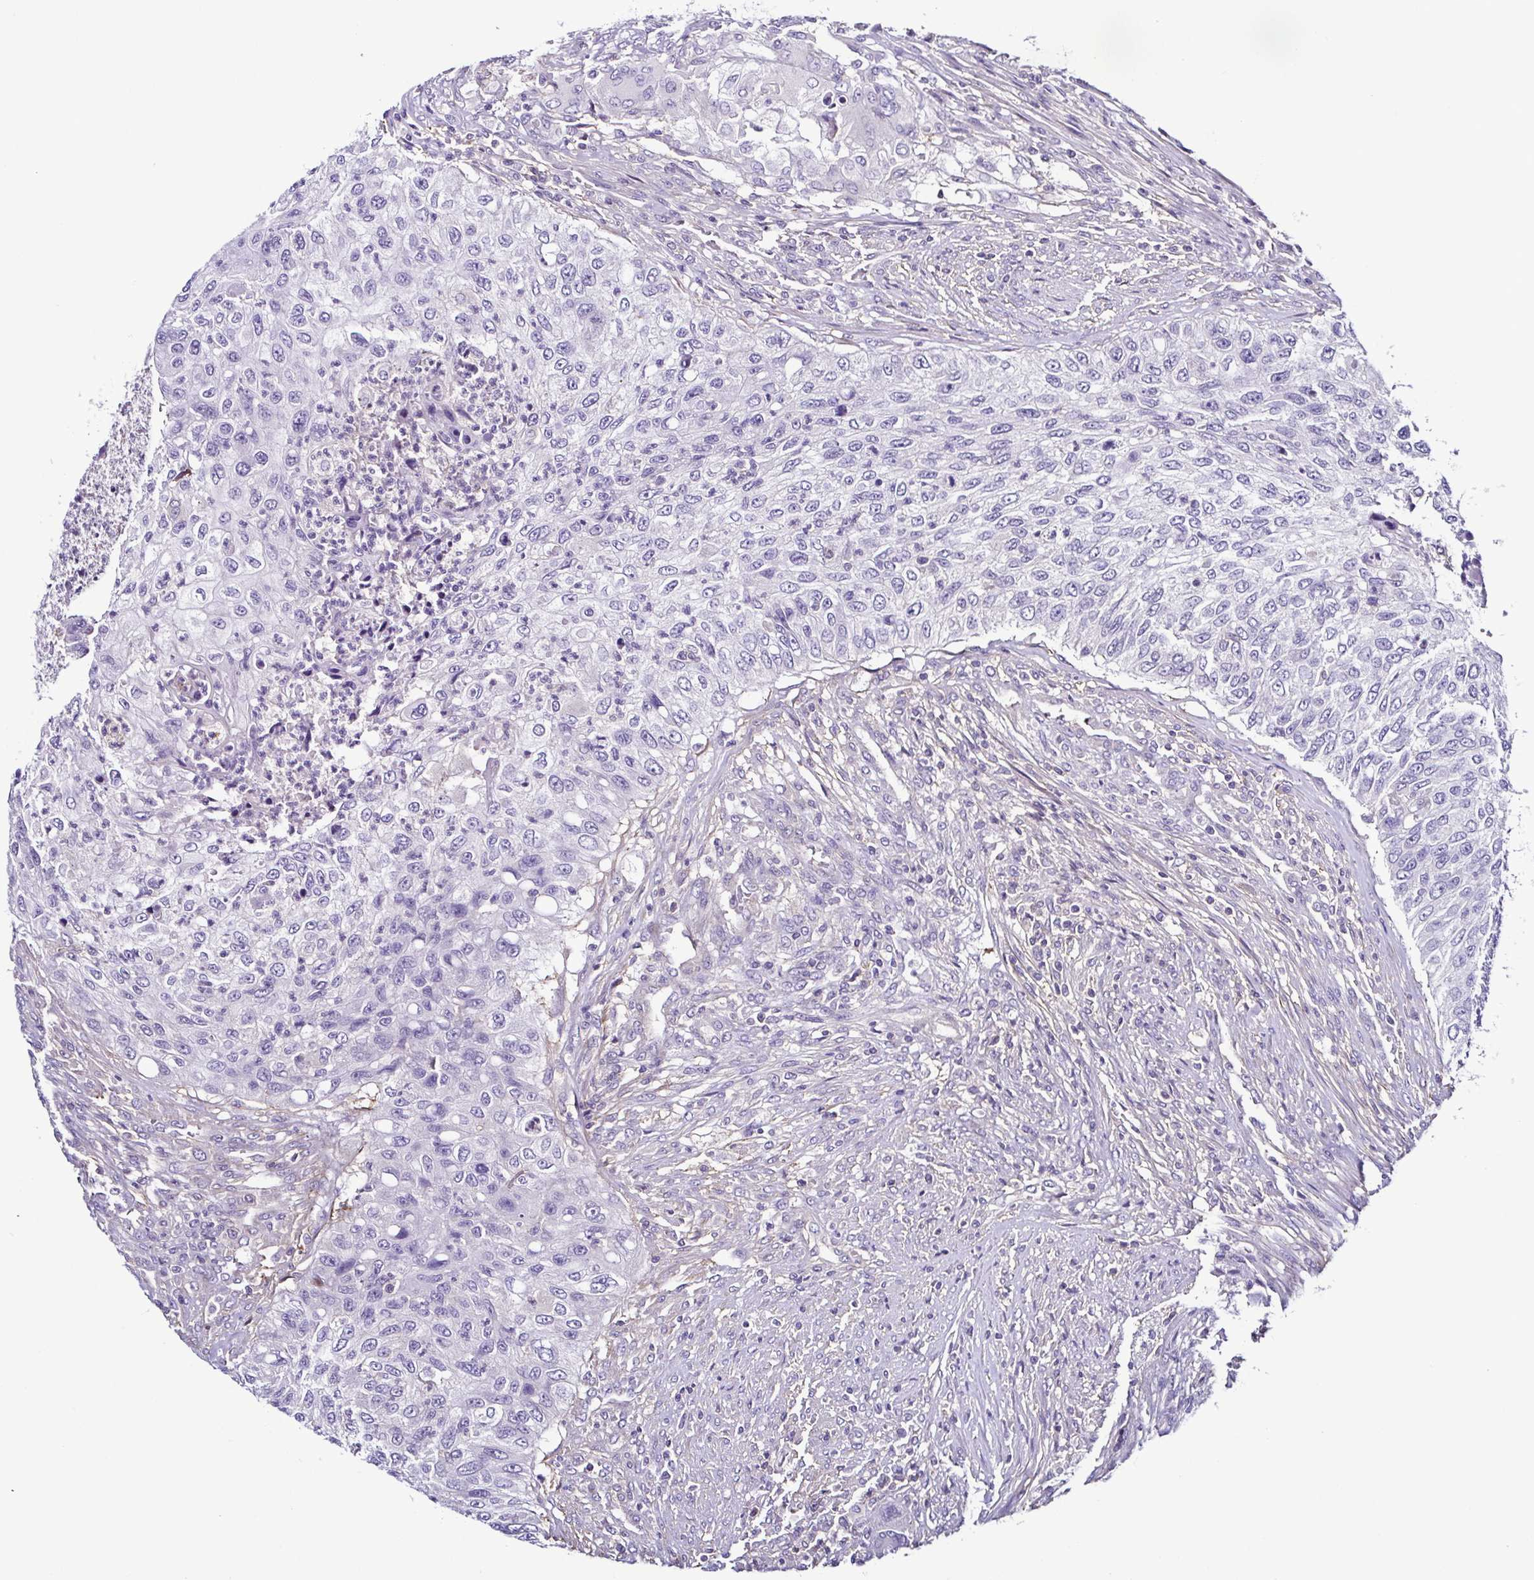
{"staining": {"intensity": "negative", "quantity": "none", "location": "none"}, "tissue": "urothelial cancer", "cell_type": "Tumor cells", "image_type": "cancer", "snomed": [{"axis": "morphology", "description": "Urothelial carcinoma, High grade"}, {"axis": "topography", "description": "Urinary bladder"}], "caption": "An immunohistochemistry (IHC) photomicrograph of urothelial cancer is shown. There is no staining in tumor cells of urothelial cancer. (Stains: DAB immunohistochemistry with hematoxylin counter stain, Microscopy: brightfield microscopy at high magnification).", "gene": "TNNT2", "patient": {"sex": "female", "age": 60}}